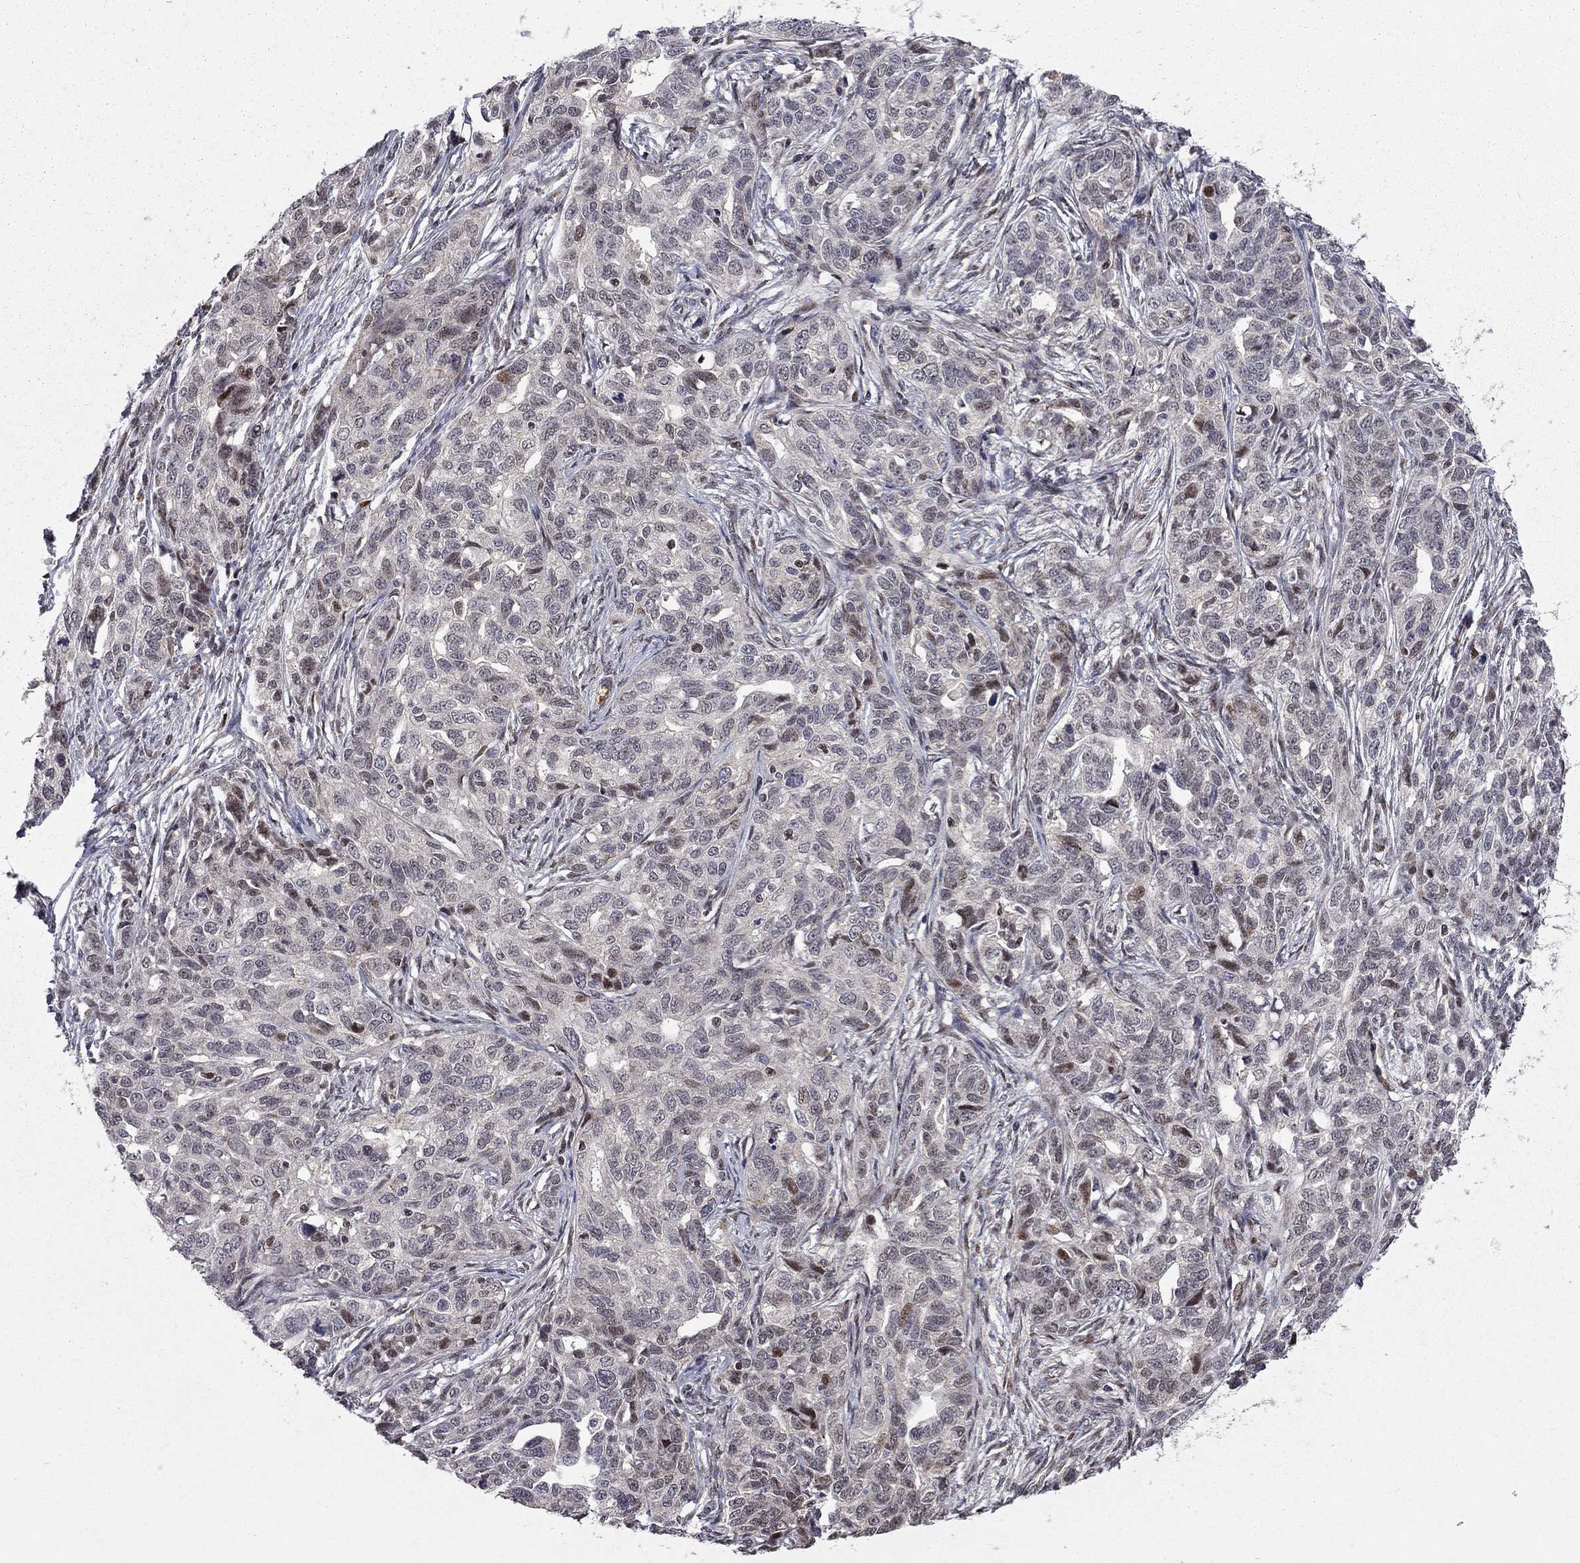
{"staining": {"intensity": "weak", "quantity": "<25%", "location": "nuclear"}, "tissue": "ovarian cancer", "cell_type": "Tumor cells", "image_type": "cancer", "snomed": [{"axis": "morphology", "description": "Cystadenocarcinoma, serous, NOS"}, {"axis": "topography", "description": "Ovary"}], "caption": "Tumor cells show no significant staining in ovarian serous cystadenocarcinoma.", "gene": "HDAC3", "patient": {"sex": "female", "age": 71}}